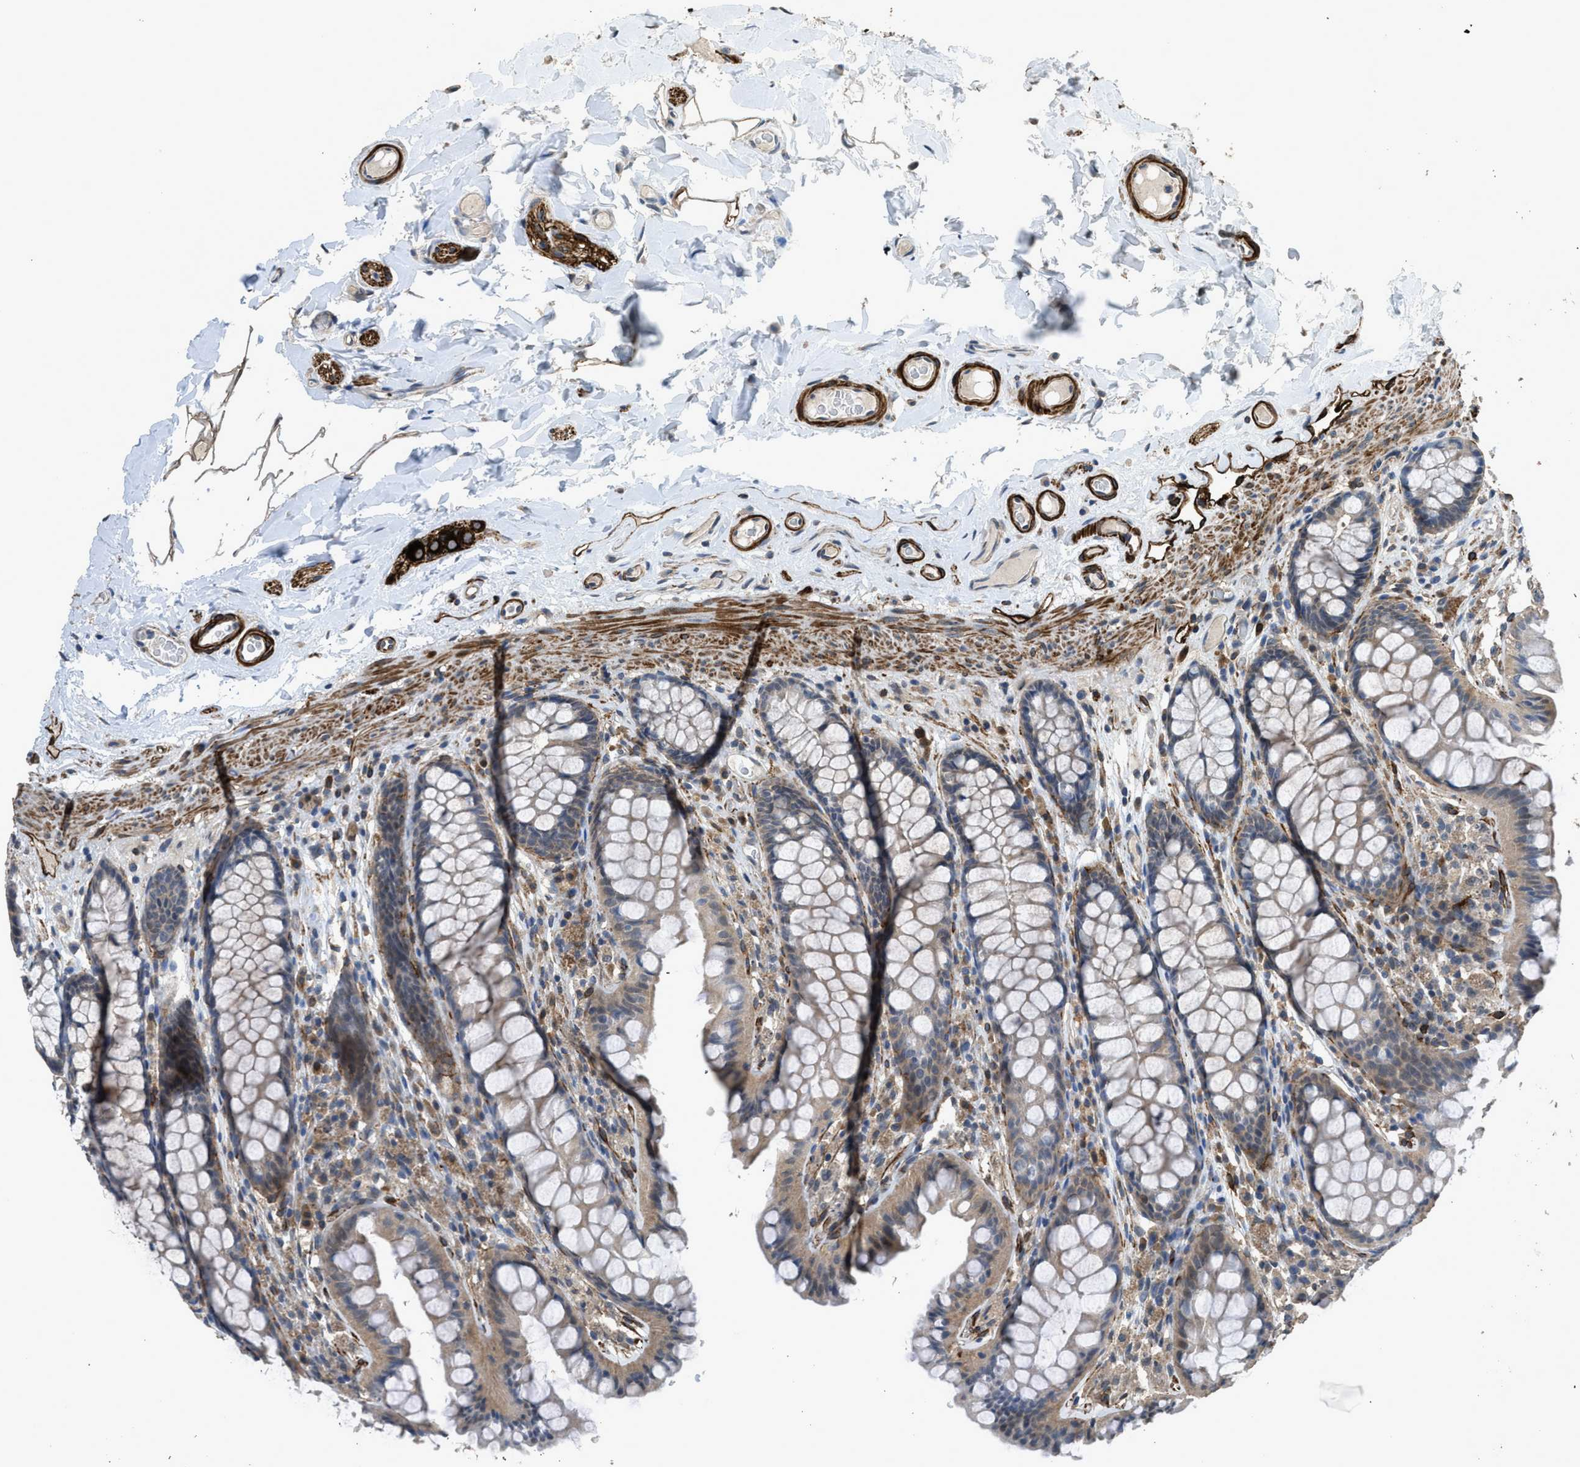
{"staining": {"intensity": "weak", "quantity": ">75%", "location": "cytoplasmic/membranous"}, "tissue": "colon", "cell_type": "Endothelial cells", "image_type": "normal", "snomed": [{"axis": "morphology", "description": "Normal tissue, NOS"}, {"axis": "topography", "description": "Colon"}], "caption": "A brown stain highlights weak cytoplasmic/membranous expression of a protein in endothelial cells of normal human colon.", "gene": "SYNM", "patient": {"sex": "female", "age": 55}}